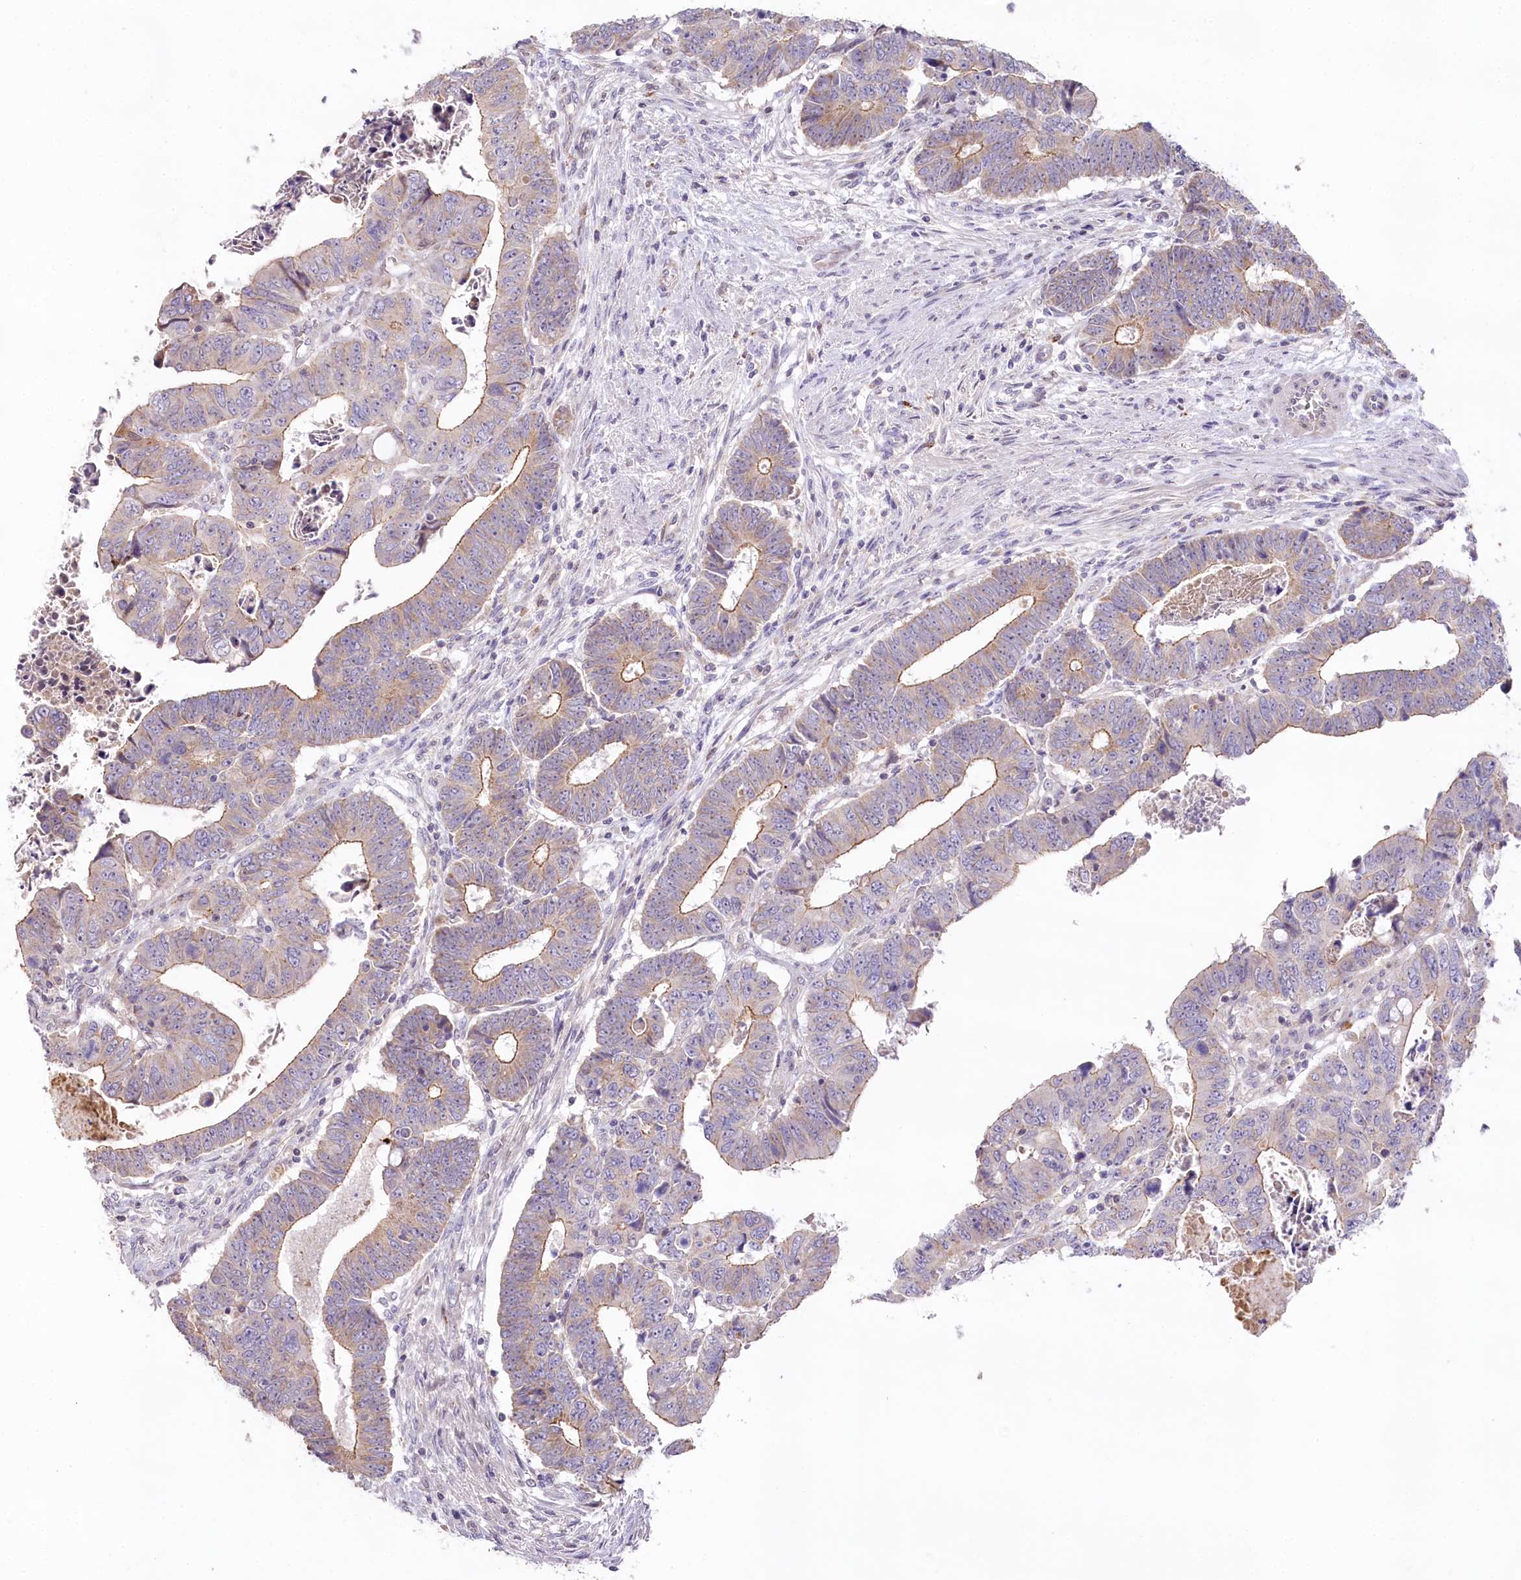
{"staining": {"intensity": "weak", "quantity": "25%-75%", "location": "cytoplasmic/membranous"}, "tissue": "colorectal cancer", "cell_type": "Tumor cells", "image_type": "cancer", "snomed": [{"axis": "morphology", "description": "Normal tissue, NOS"}, {"axis": "morphology", "description": "Adenocarcinoma, NOS"}, {"axis": "topography", "description": "Rectum"}], "caption": "About 25%-75% of tumor cells in human adenocarcinoma (colorectal) show weak cytoplasmic/membranous protein positivity as visualized by brown immunohistochemical staining.", "gene": "SLC6A11", "patient": {"sex": "female", "age": 65}}